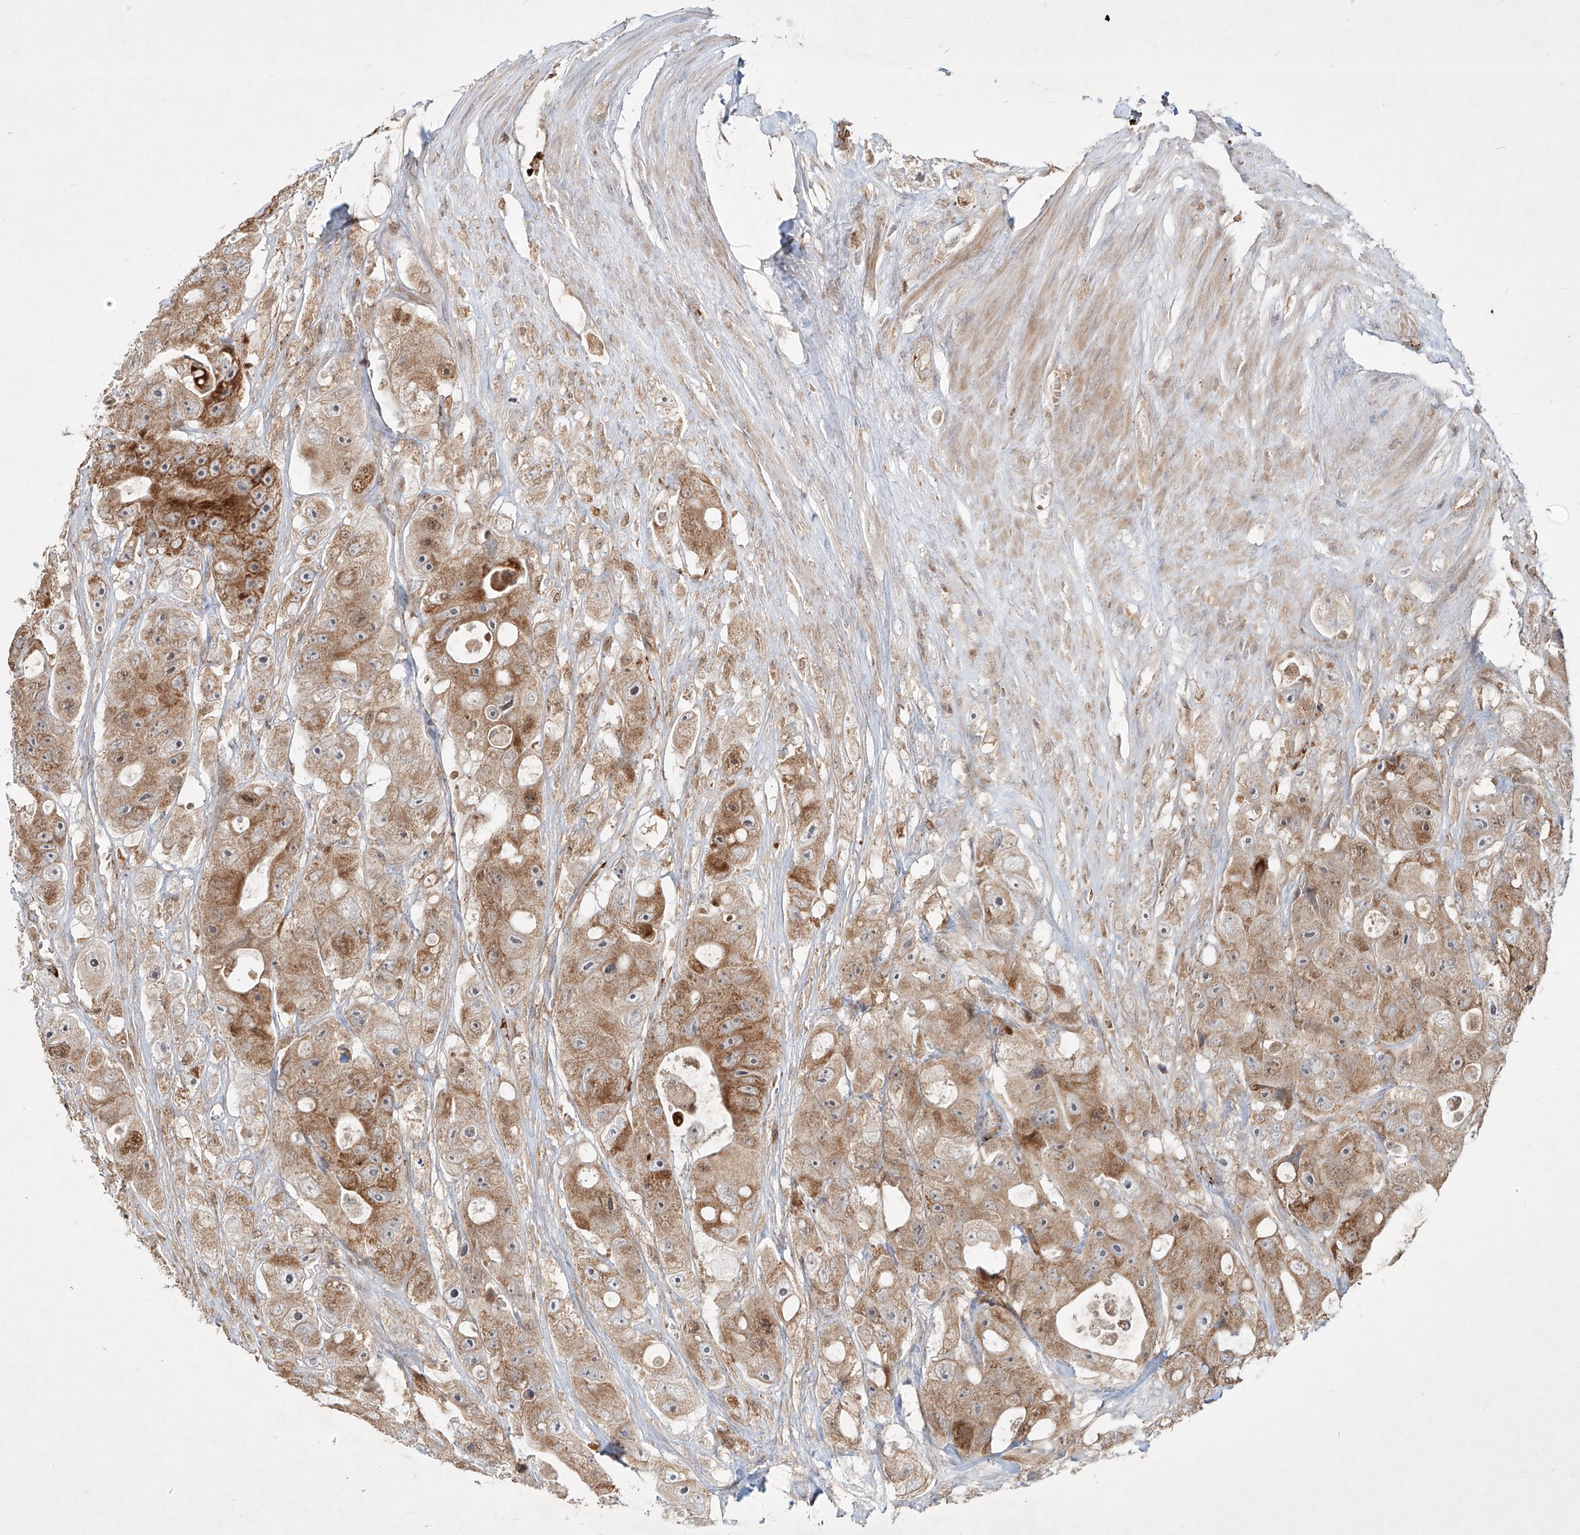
{"staining": {"intensity": "moderate", "quantity": ">75%", "location": "cytoplasmic/membranous"}, "tissue": "colorectal cancer", "cell_type": "Tumor cells", "image_type": "cancer", "snomed": [{"axis": "morphology", "description": "Adenocarcinoma, NOS"}, {"axis": "topography", "description": "Colon"}], "caption": "Moderate cytoplasmic/membranous protein expression is present in about >75% of tumor cells in colorectal cancer (adenocarcinoma). Nuclei are stained in blue.", "gene": "FGD2", "patient": {"sex": "female", "age": 46}}